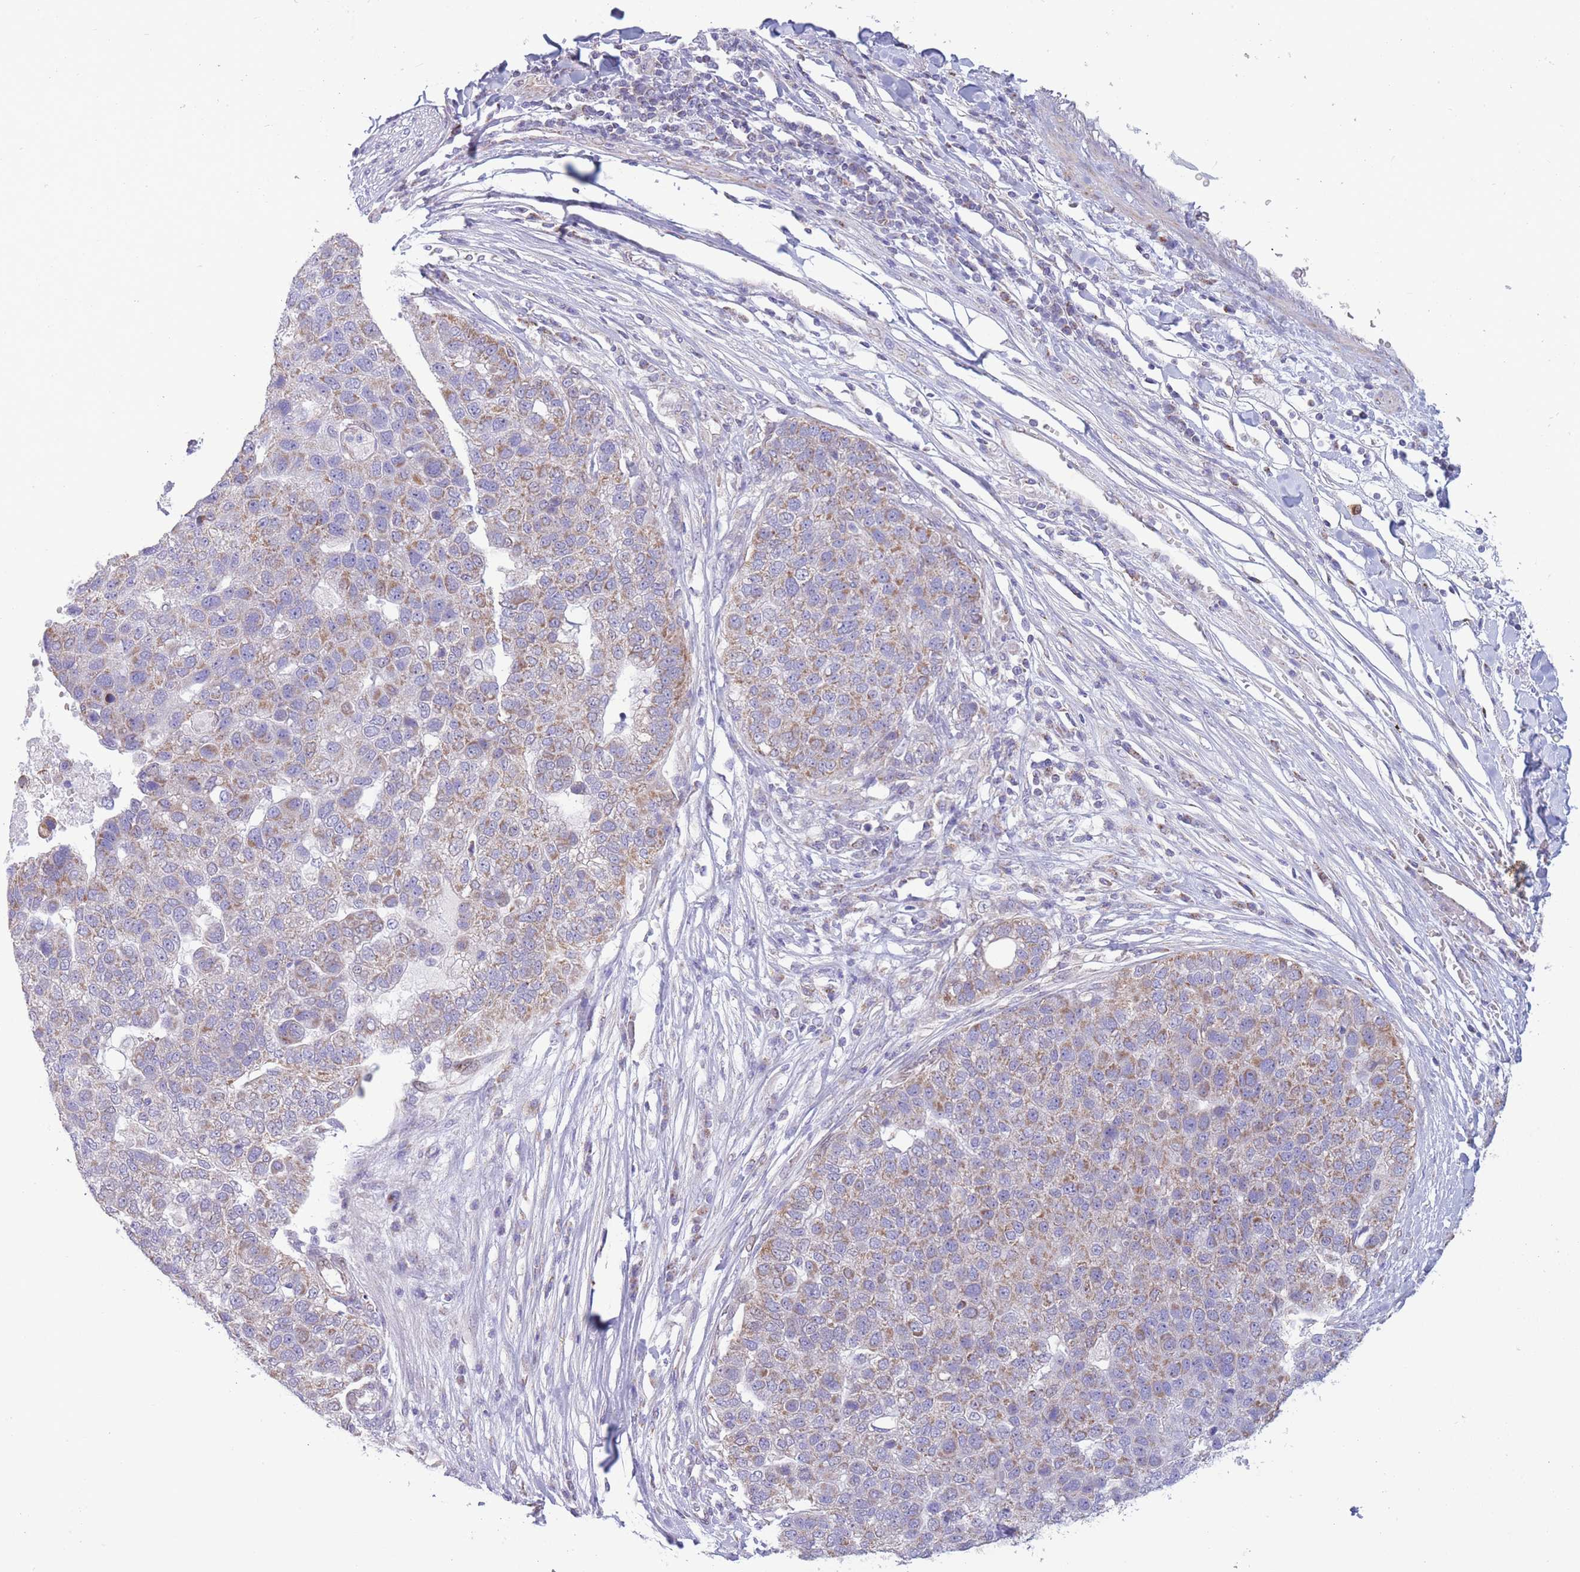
{"staining": {"intensity": "weak", "quantity": "25%-75%", "location": "cytoplasmic/membranous"}, "tissue": "pancreatic cancer", "cell_type": "Tumor cells", "image_type": "cancer", "snomed": [{"axis": "morphology", "description": "Adenocarcinoma, NOS"}, {"axis": "topography", "description": "Pancreas"}], "caption": "There is low levels of weak cytoplasmic/membranous staining in tumor cells of pancreatic cancer (adenocarcinoma), as demonstrated by immunohistochemical staining (brown color).", "gene": "PDHA1", "patient": {"sex": "female", "age": 61}}